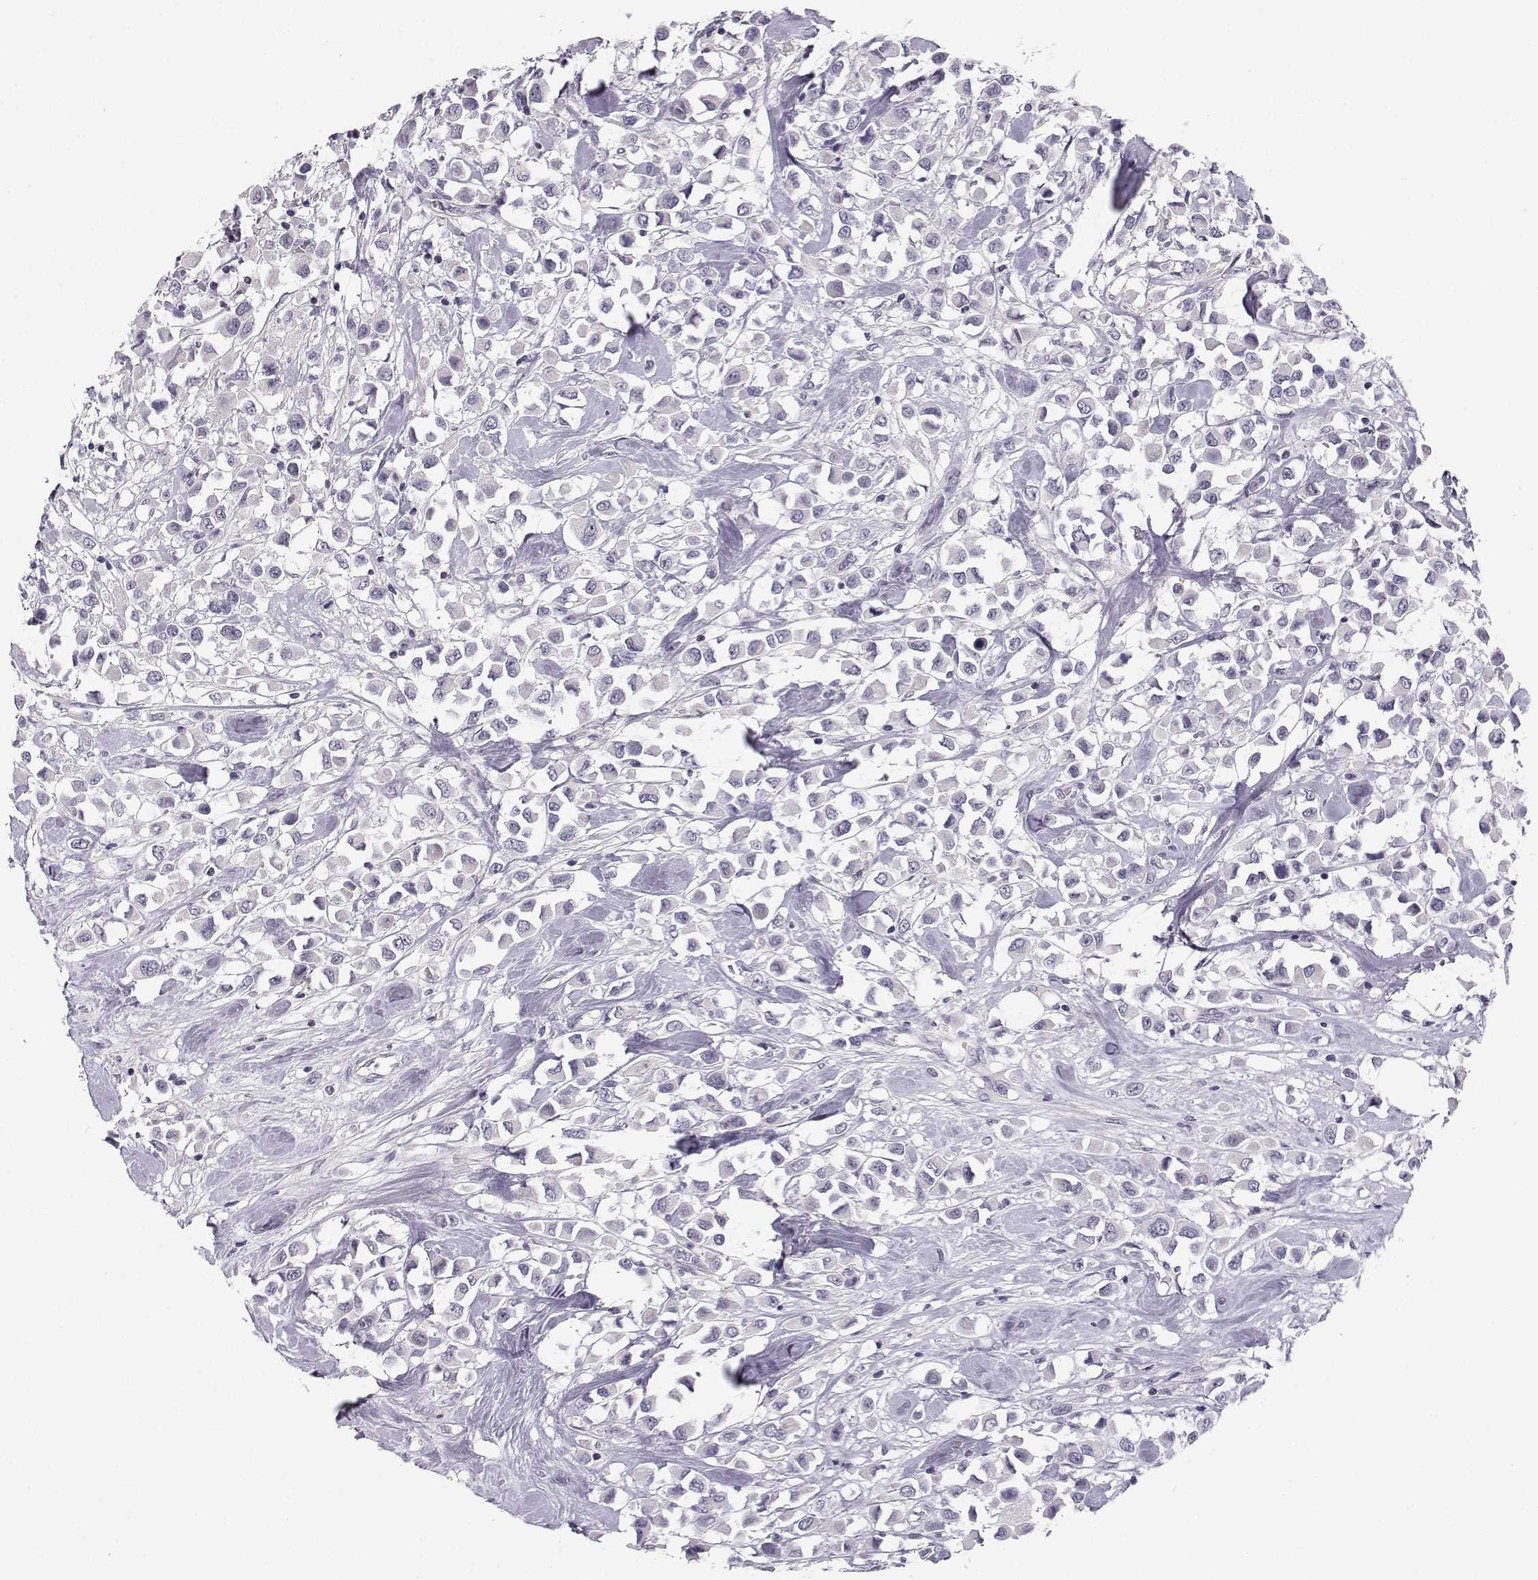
{"staining": {"intensity": "negative", "quantity": "none", "location": "none"}, "tissue": "breast cancer", "cell_type": "Tumor cells", "image_type": "cancer", "snomed": [{"axis": "morphology", "description": "Duct carcinoma"}, {"axis": "topography", "description": "Breast"}], "caption": "Tumor cells show no significant protein positivity in invasive ductal carcinoma (breast).", "gene": "MROH7", "patient": {"sex": "female", "age": 61}}